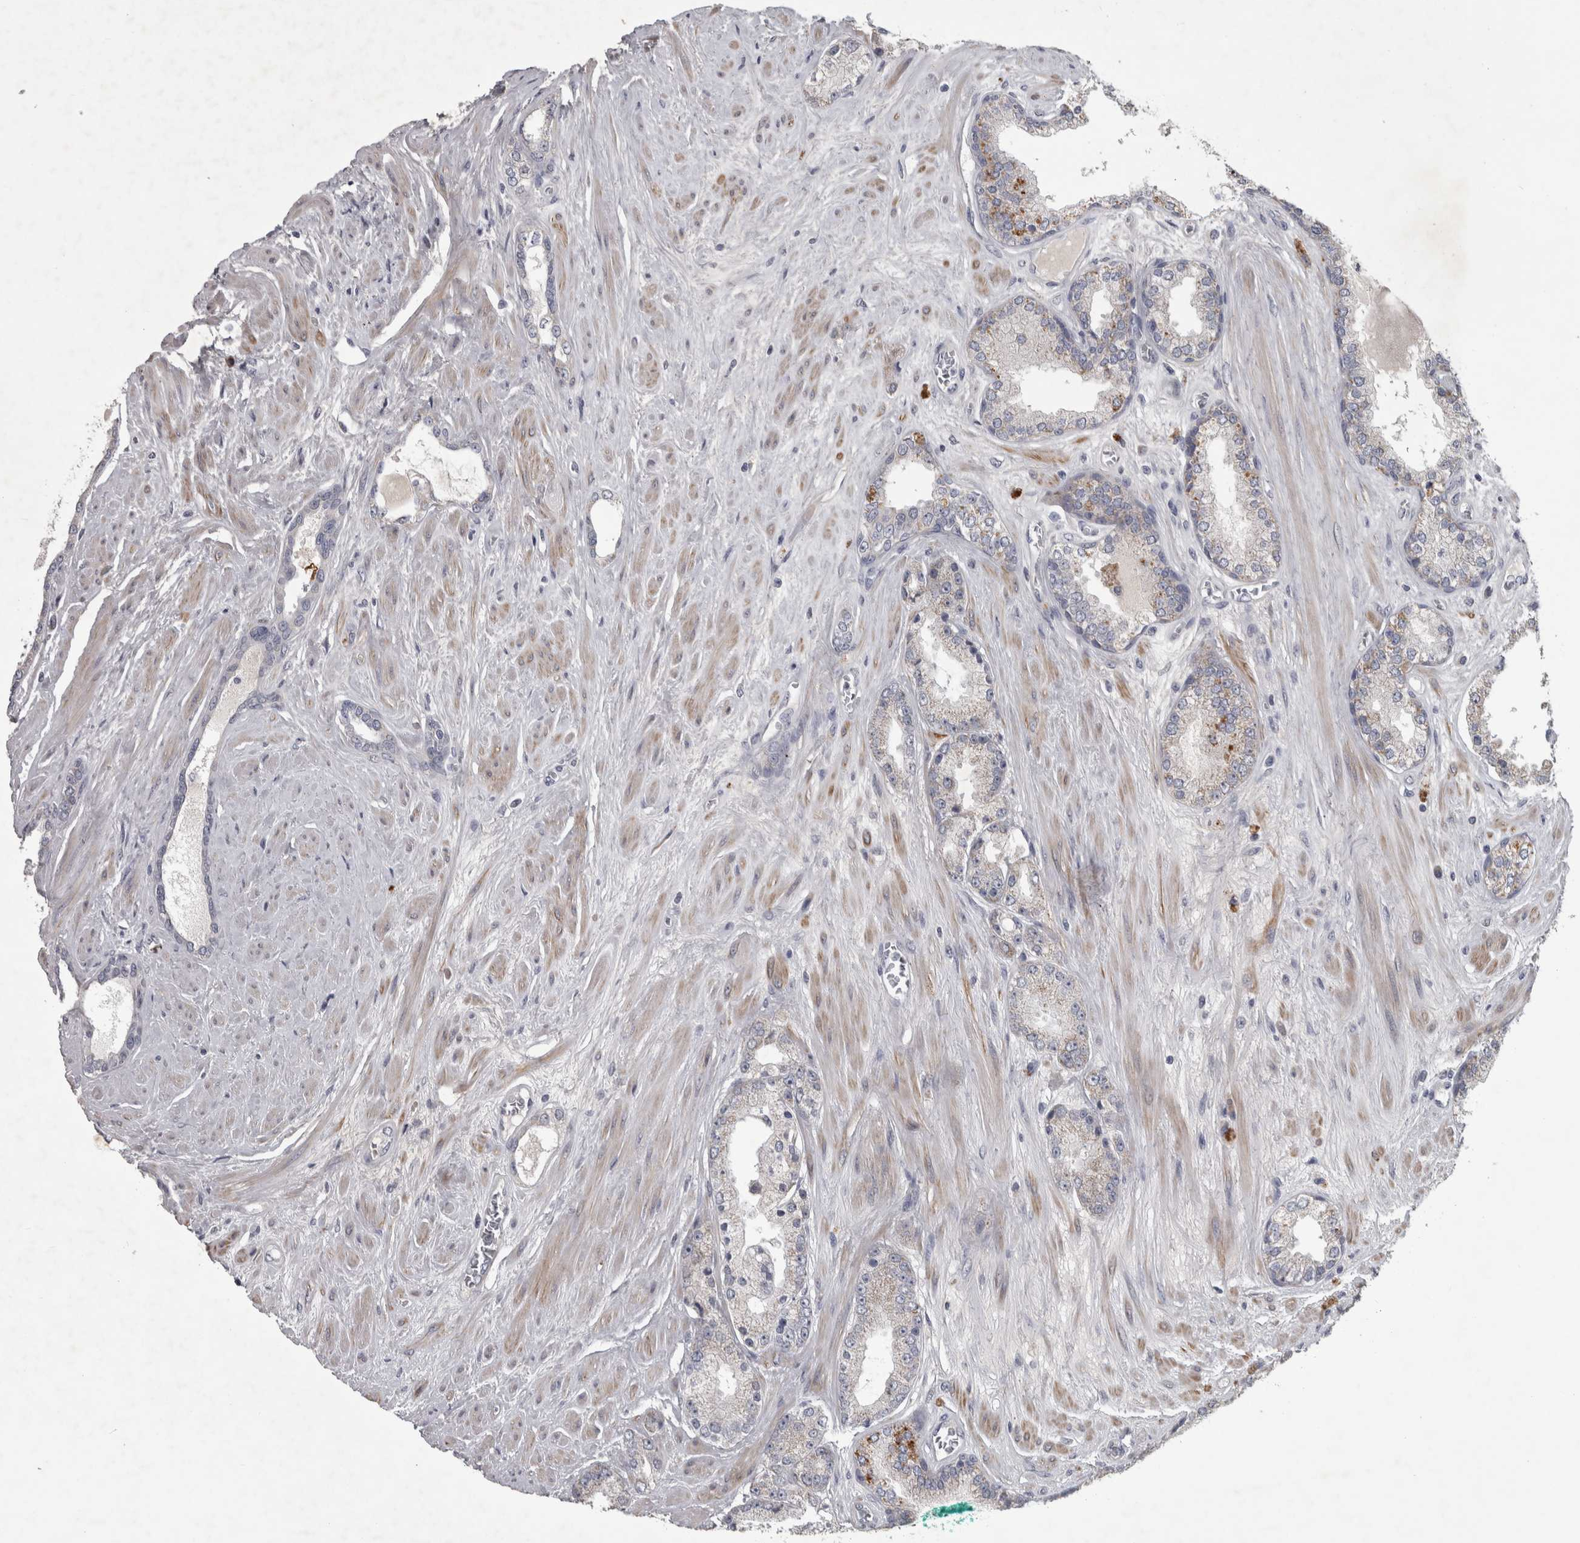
{"staining": {"intensity": "moderate", "quantity": "<25%", "location": "cytoplasmic/membranous"}, "tissue": "prostate cancer", "cell_type": "Tumor cells", "image_type": "cancer", "snomed": [{"axis": "morphology", "description": "Adenocarcinoma, Low grade"}, {"axis": "topography", "description": "Prostate"}], "caption": "IHC histopathology image of neoplastic tissue: prostate cancer stained using IHC displays low levels of moderate protein expression localized specifically in the cytoplasmic/membranous of tumor cells, appearing as a cytoplasmic/membranous brown color.", "gene": "DBT", "patient": {"sex": "male", "age": 62}}